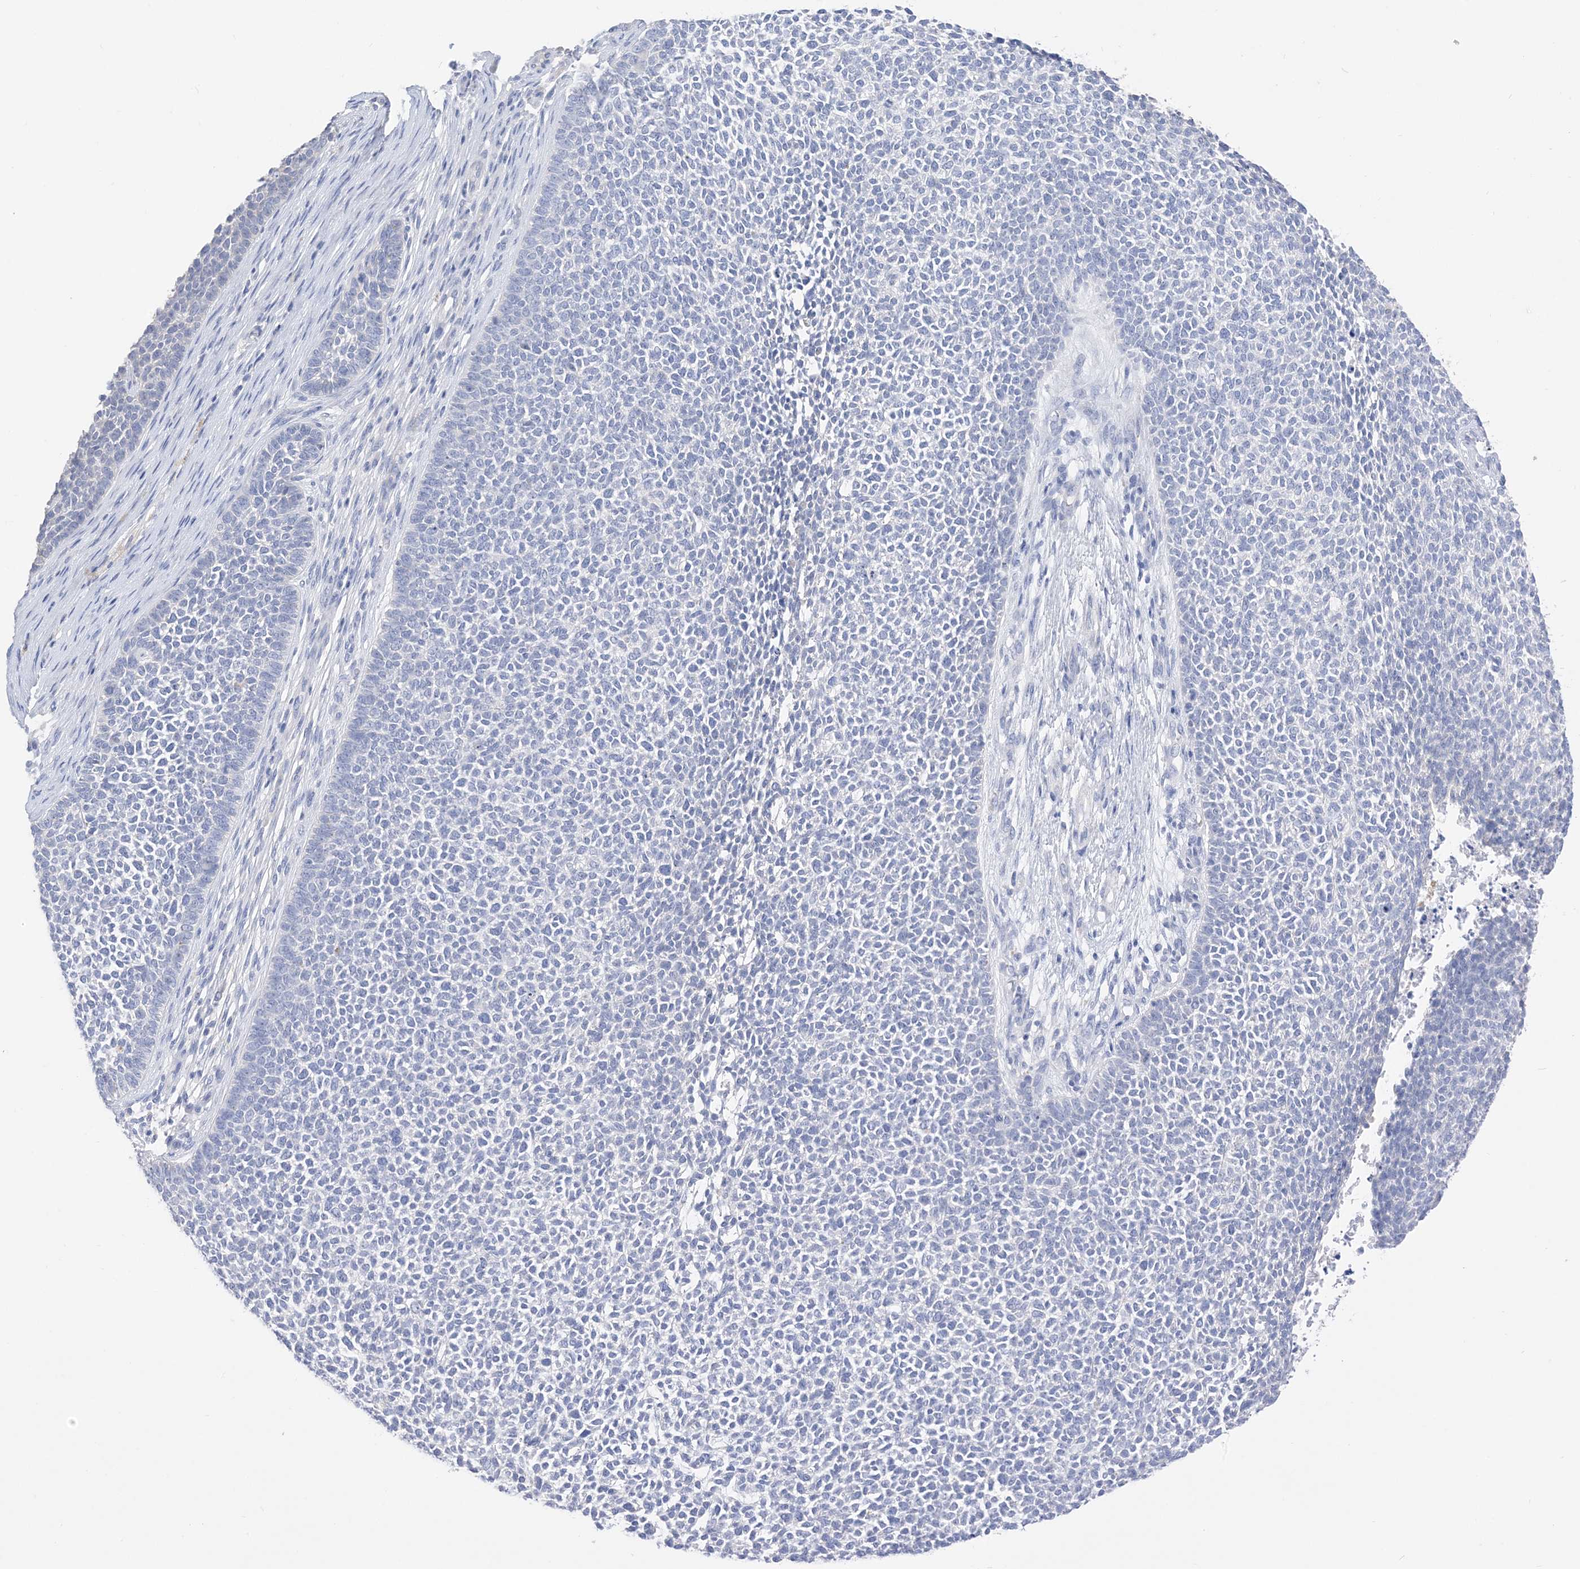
{"staining": {"intensity": "negative", "quantity": "none", "location": "none"}, "tissue": "skin cancer", "cell_type": "Tumor cells", "image_type": "cancer", "snomed": [{"axis": "morphology", "description": "Basal cell carcinoma"}, {"axis": "topography", "description": "Skin"}], "caption": "Image shows no protein positivity in tumor cells of basal cell carcinoma (skin) tissue.", "gene": "MUC17", "patient": {"sex": "female", "age": 84}}